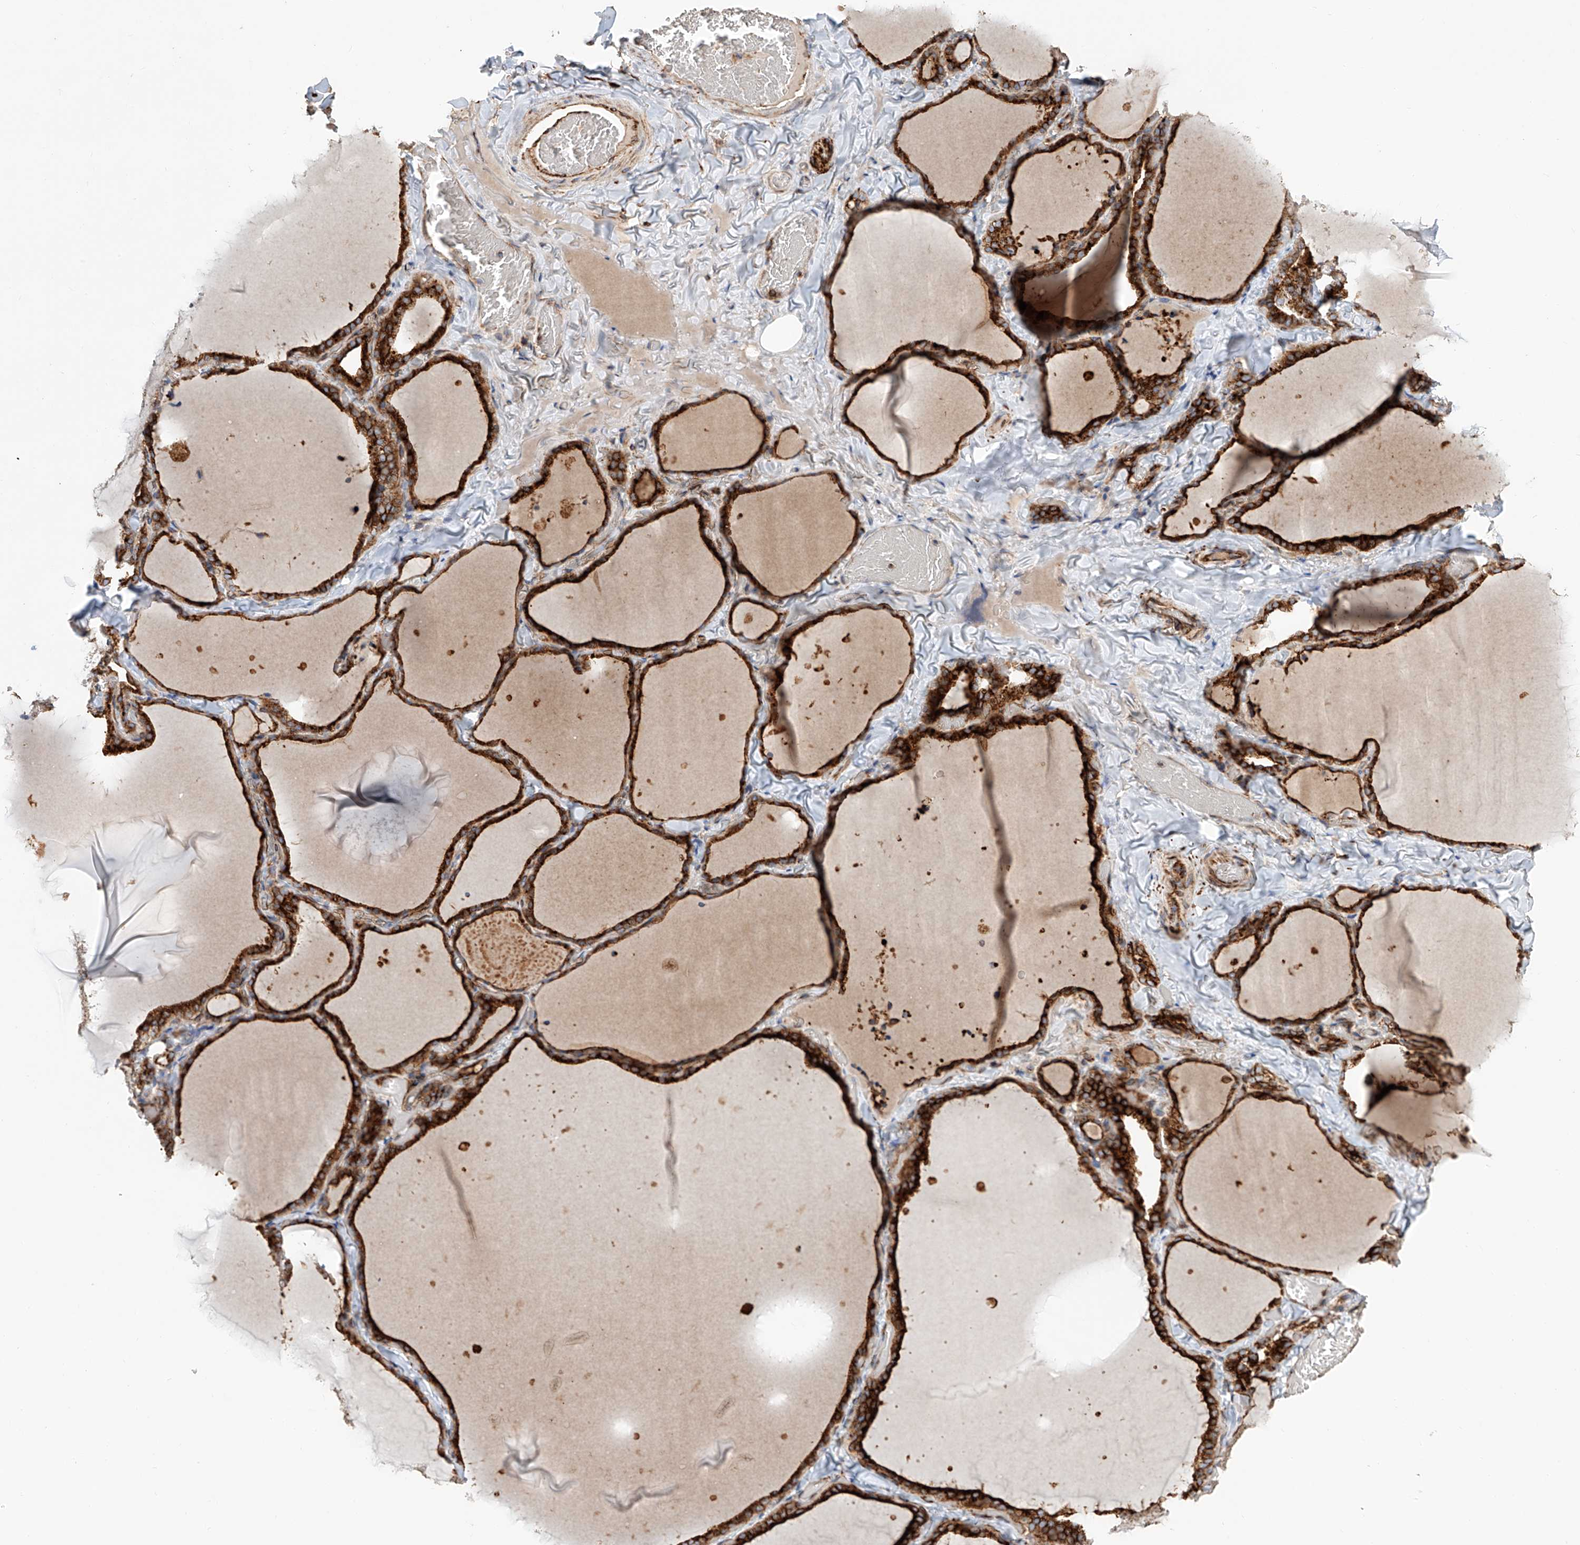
{"staining": {"intensity": "strong", "quantity": ">75%", "location": "cytoplasmic/membranous"}, "tissue": "thyroid gland", "cell_type": "Glandular cells", "image_type": "normal", "snomed": [{"axis": "morphology", "description": "Normal tissue, NOS"}, {"axis": "topography", "description": "Thyroid gland"}], "caption": "Immunohistochemistry of unremarkable thyroid gland shows high levels of strong cytoplasmic/membranous positivity in approximately >75% of glandular cells.", "gene": "HGSNAT", "patient": {"sex": "female", "age": 22}}